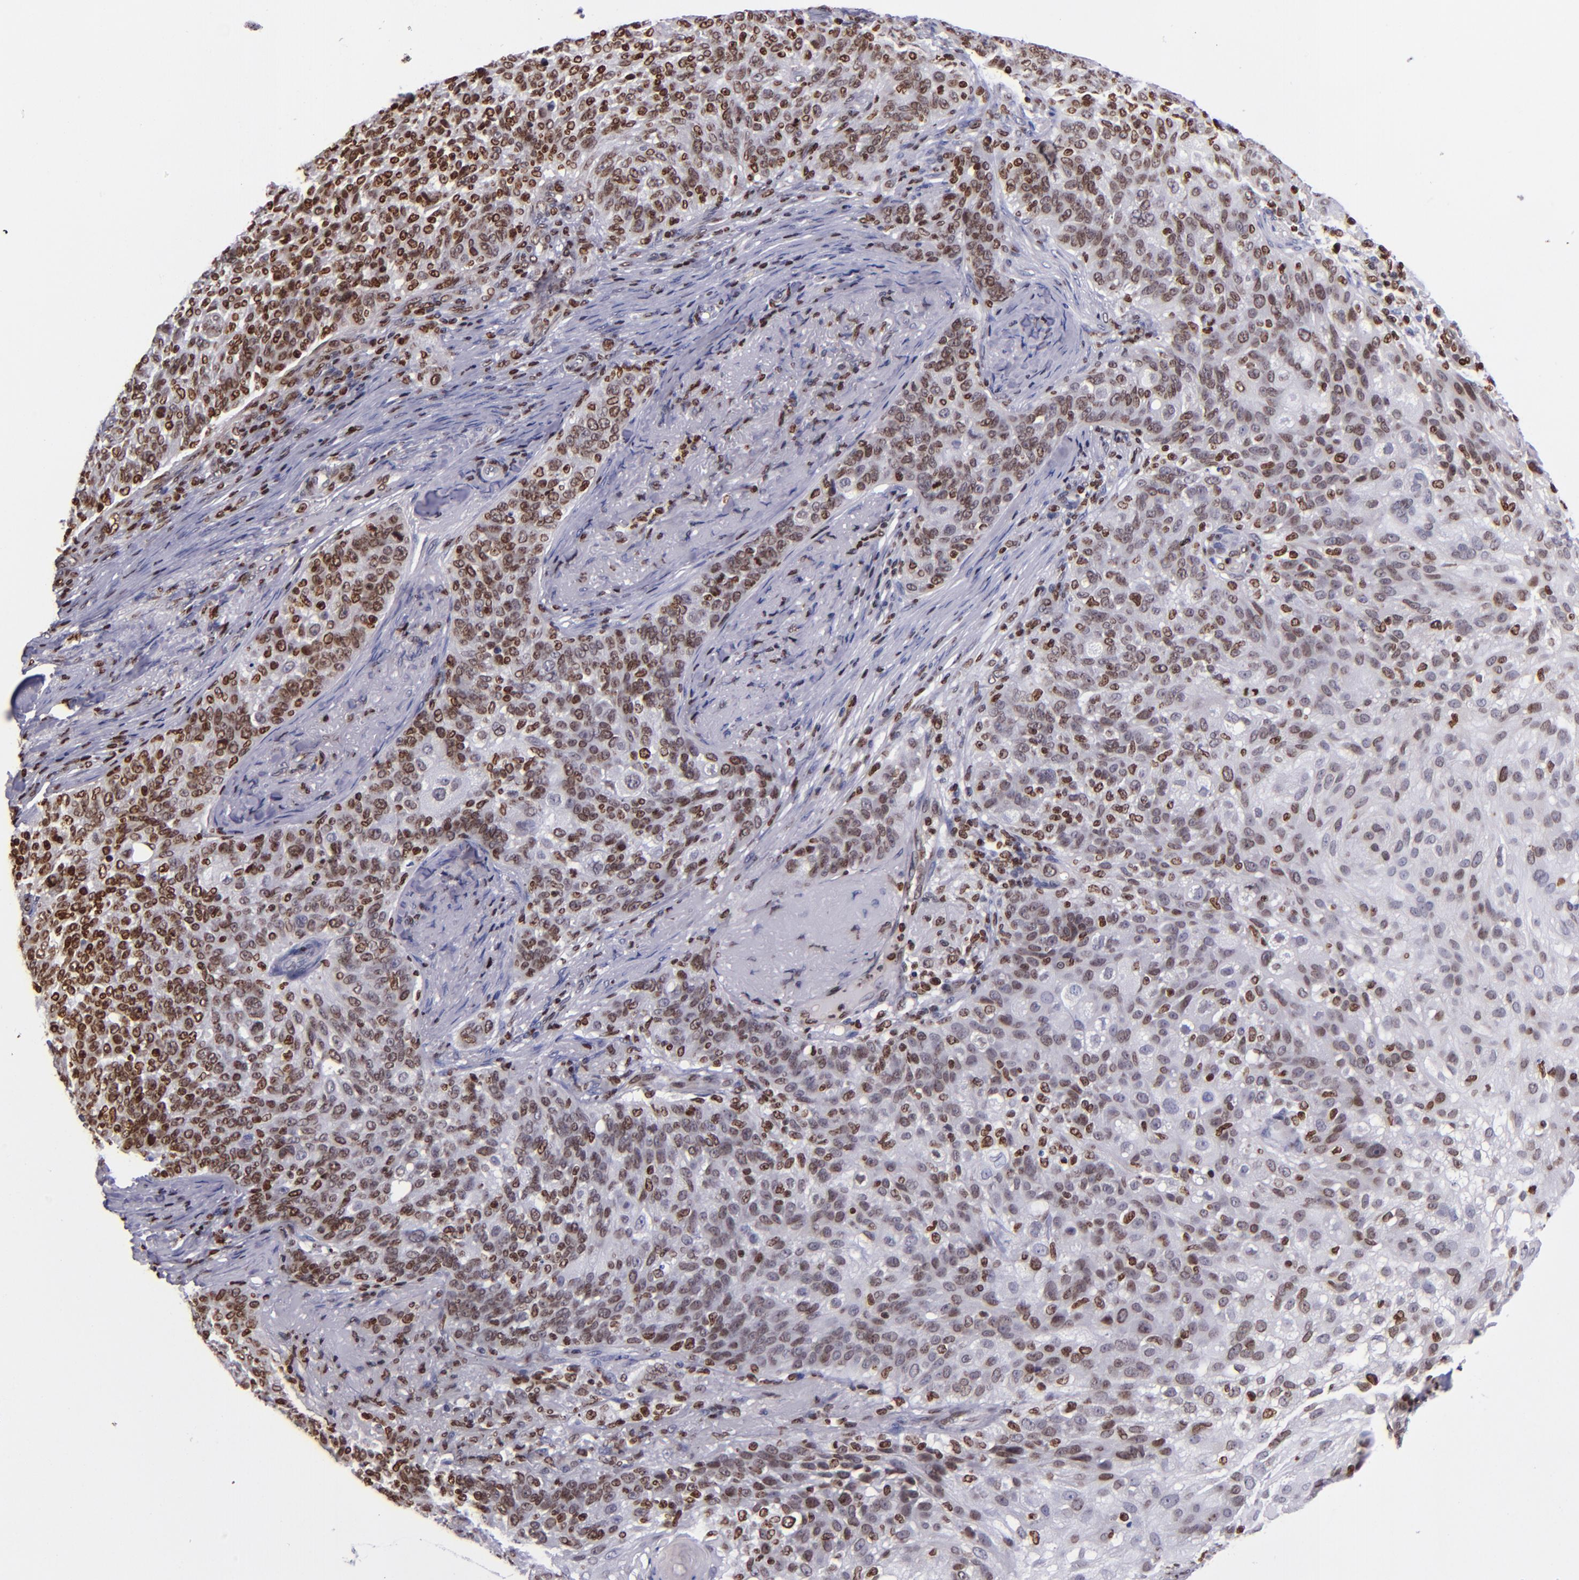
{"staining": {"intensity": "moderate", "quantity": ">75%", "location": "nuclear"}, "tissue": "skin cancer", "cell_type": "Tumor cells", "image_type": "cancer", "snomed": [{"axis": "morphology", "description": "Normal tissue, NOS"}, {"axis": "morphology", "description": "Squamous cell carcinoma, NOS"}, {"axis": "topography", "description": "Skin"}], "caption": "An immunohistochemistry (IHC) image of tumor tissue is shown. Protein staining in brown highlights moderate nuclear positivity in squamous cell carcinoma (skin) within tumor cells.", "gene": "CDKL5", "patient": {"sex": "female", "age": 83}}